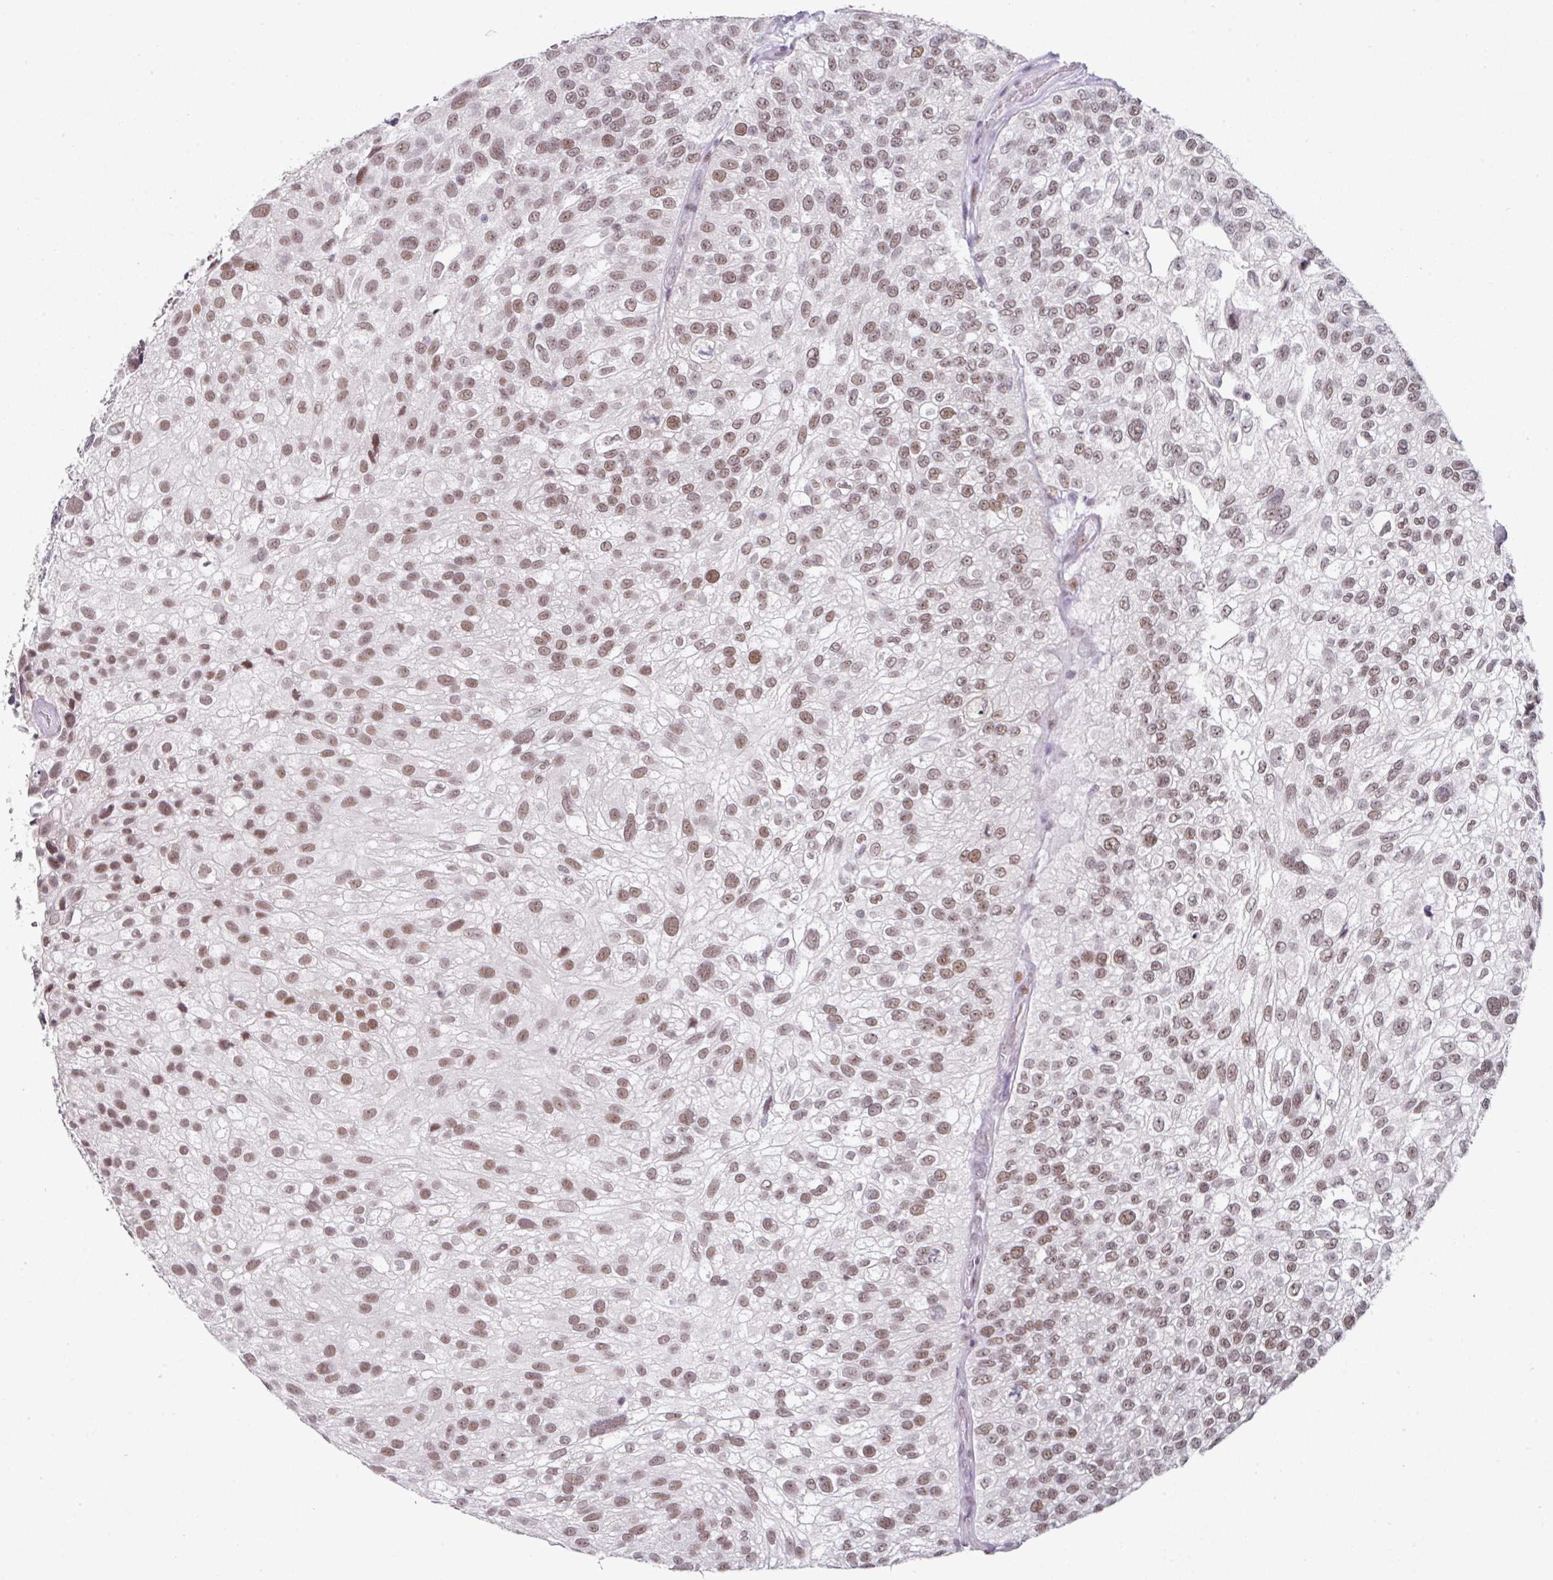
{"staining": {"intensity": "moderate", "quantity": ">75%", "location": "nuclear"}, "tissue": "urothelial cancer", "cell_type": "Tumor cells", "image_type": "cancer", "snomed": [{"axis": "morphology", "description": "Urothelial carcinoma, NOS"}, {"axis": "topography", "description": "Urinary bladder"}], "caption": "Protein expression analysis of transitional cell carcinoma shows moderate nuclear expression in approximately >75% of tumor cells.", "gene": "ELK1", "patient": {"sex": "male", "age": 87}}